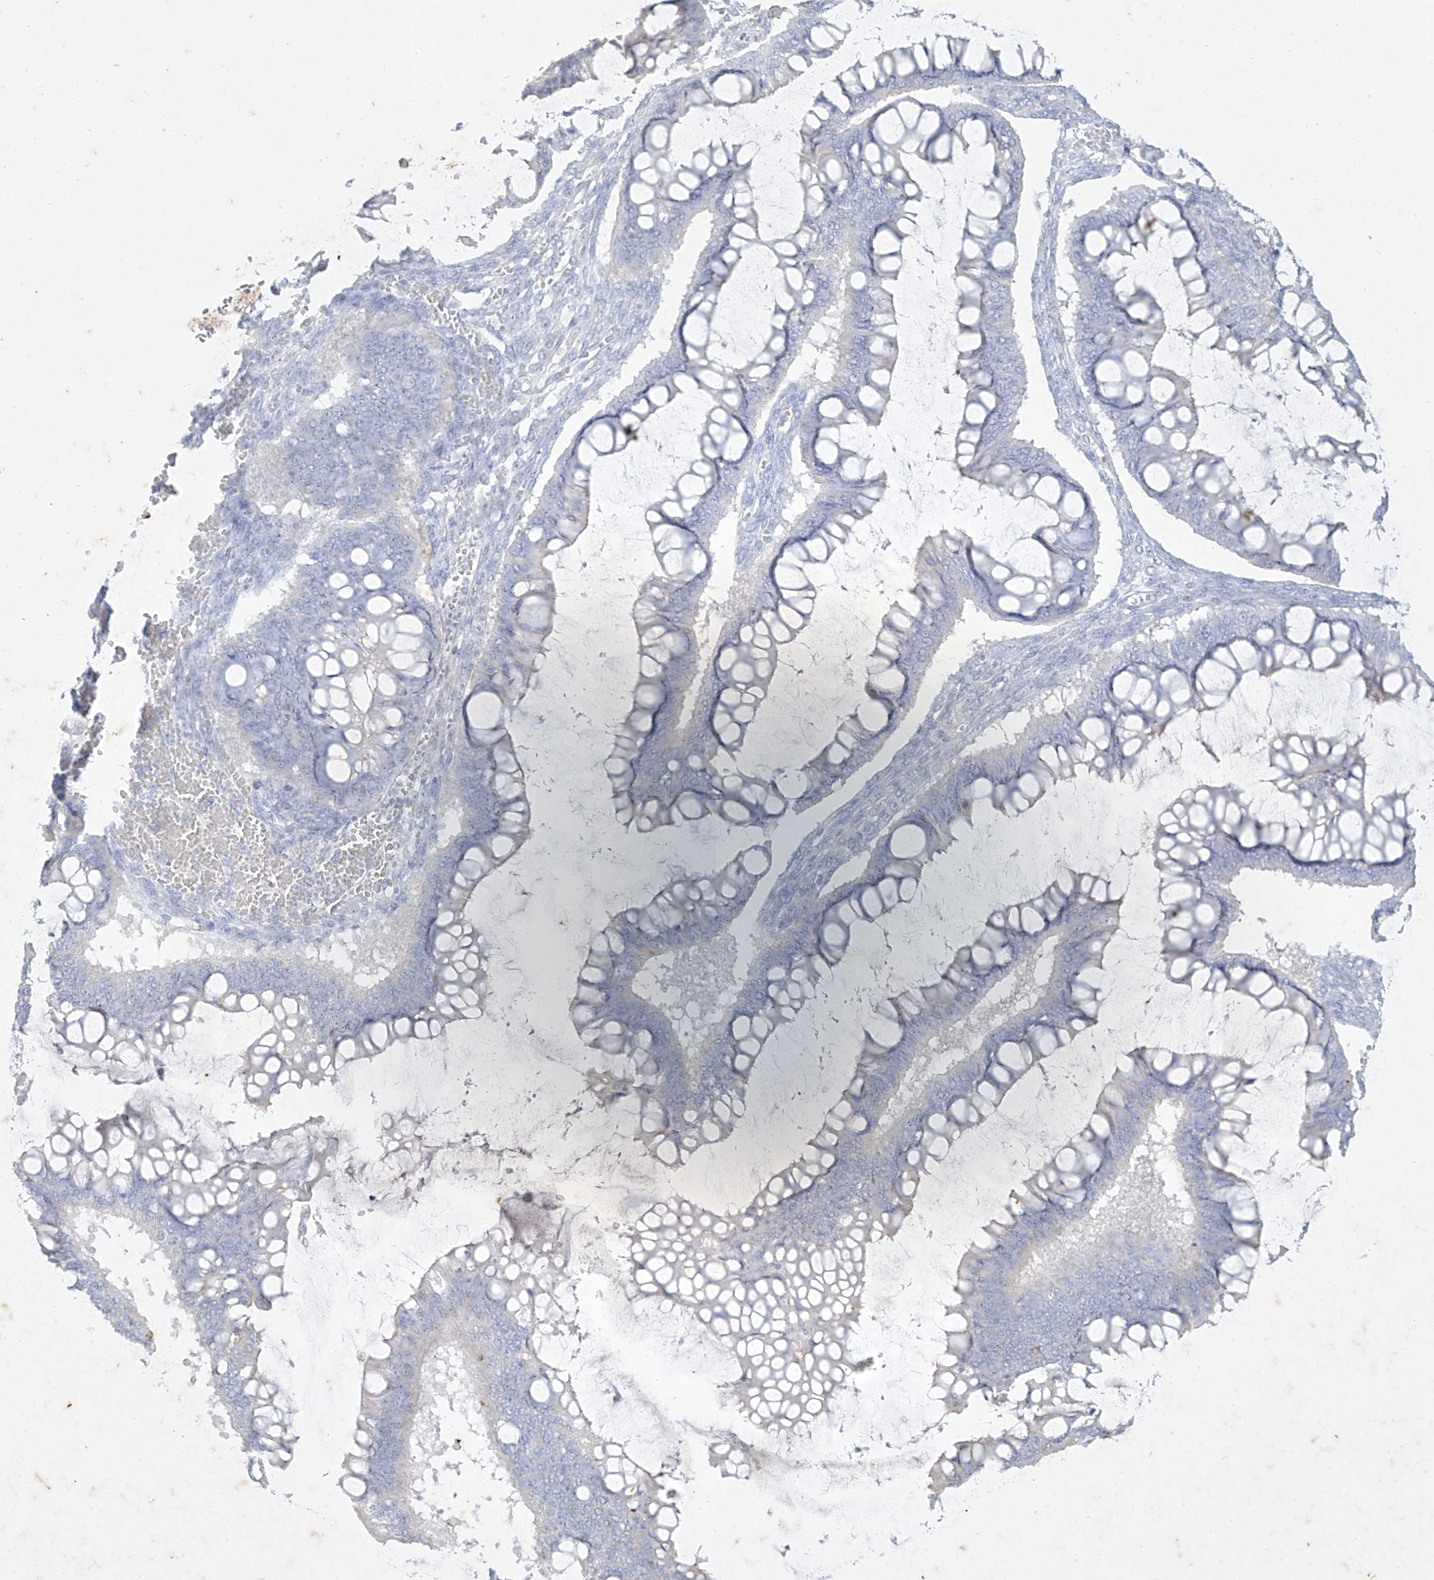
{"staining": {"intensity": "negative", "quantity": "none", "location": "none"}, "tissue": "ovarian cancer", "cell_type": "Tumor cells", "image_type": "cancer", "snomed": [{"axis": "morphology", "description": "Cystadenocarcinoma, mucinous, NOS"}, {"axis": "topography", "description": "Ovary"}], "caption": "This image is of ovarian cancer (mucinous cystadenocarcinoma) stained with IHC to label a protein in brown with the nuclei are counter-stained blue. There is no staining in tumor cells. The staining is performed using DAB brown chromogen with nuclei counter-stained in using hematoxylin.", "gene": "TGM4", "patient": {"sex": "female", "age": 73}}